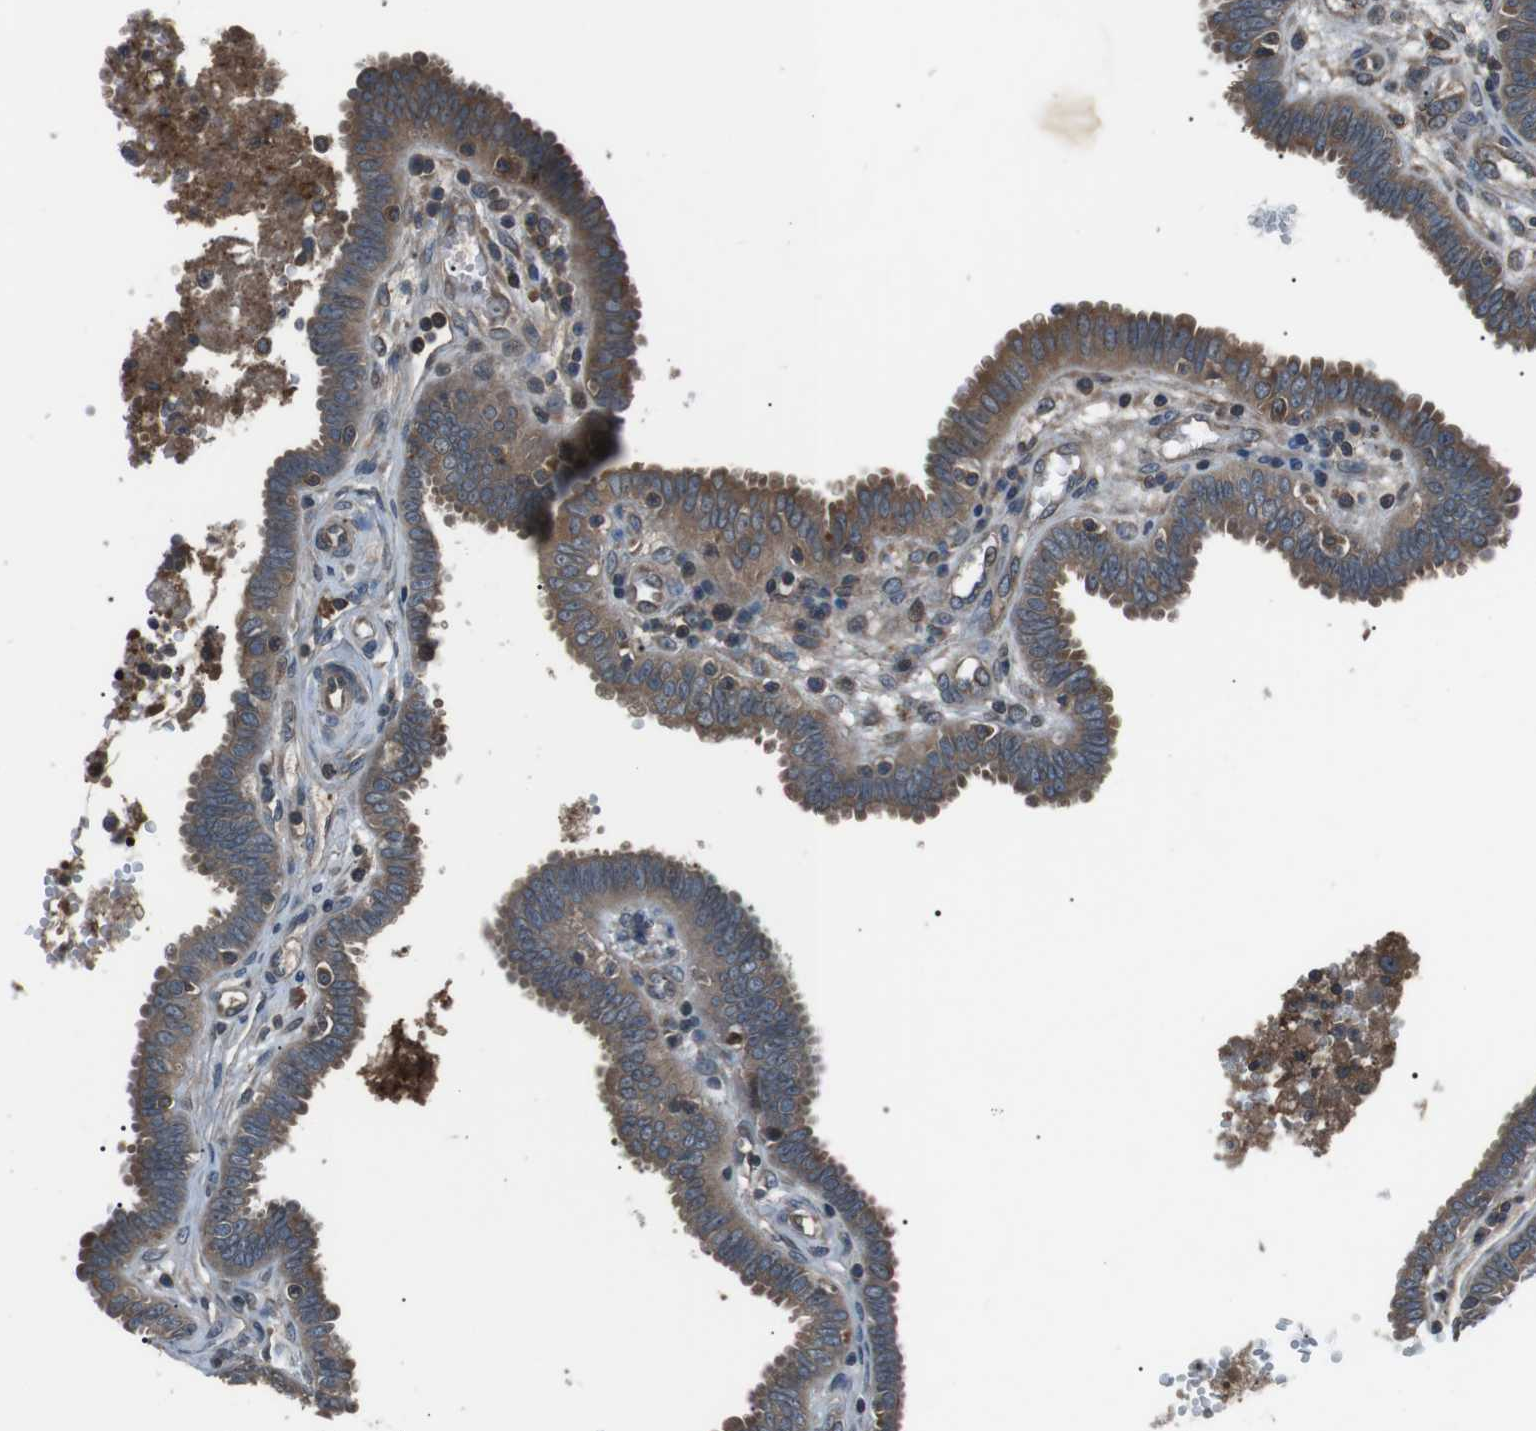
{"staining": {"intensity": "moderate", "quantity": ">75%", "location": "cytoplasmic/membranous"}, "tissue": "fallopian tube", "cell_type": "Glandular cells", "image_type": "normal", "snomed": [{"axis": "morphology", "description": "Normal tissue, NOS"}, {"axis": "topography", "description": "Fallopian tube"}], "caption": "Moderate cytoplasmic/membranous protein positivity is present in about >75% of glandular cells in fallopian tube.", "gene": "GPR161", "patient": {"sex": "female", "age": 32}}